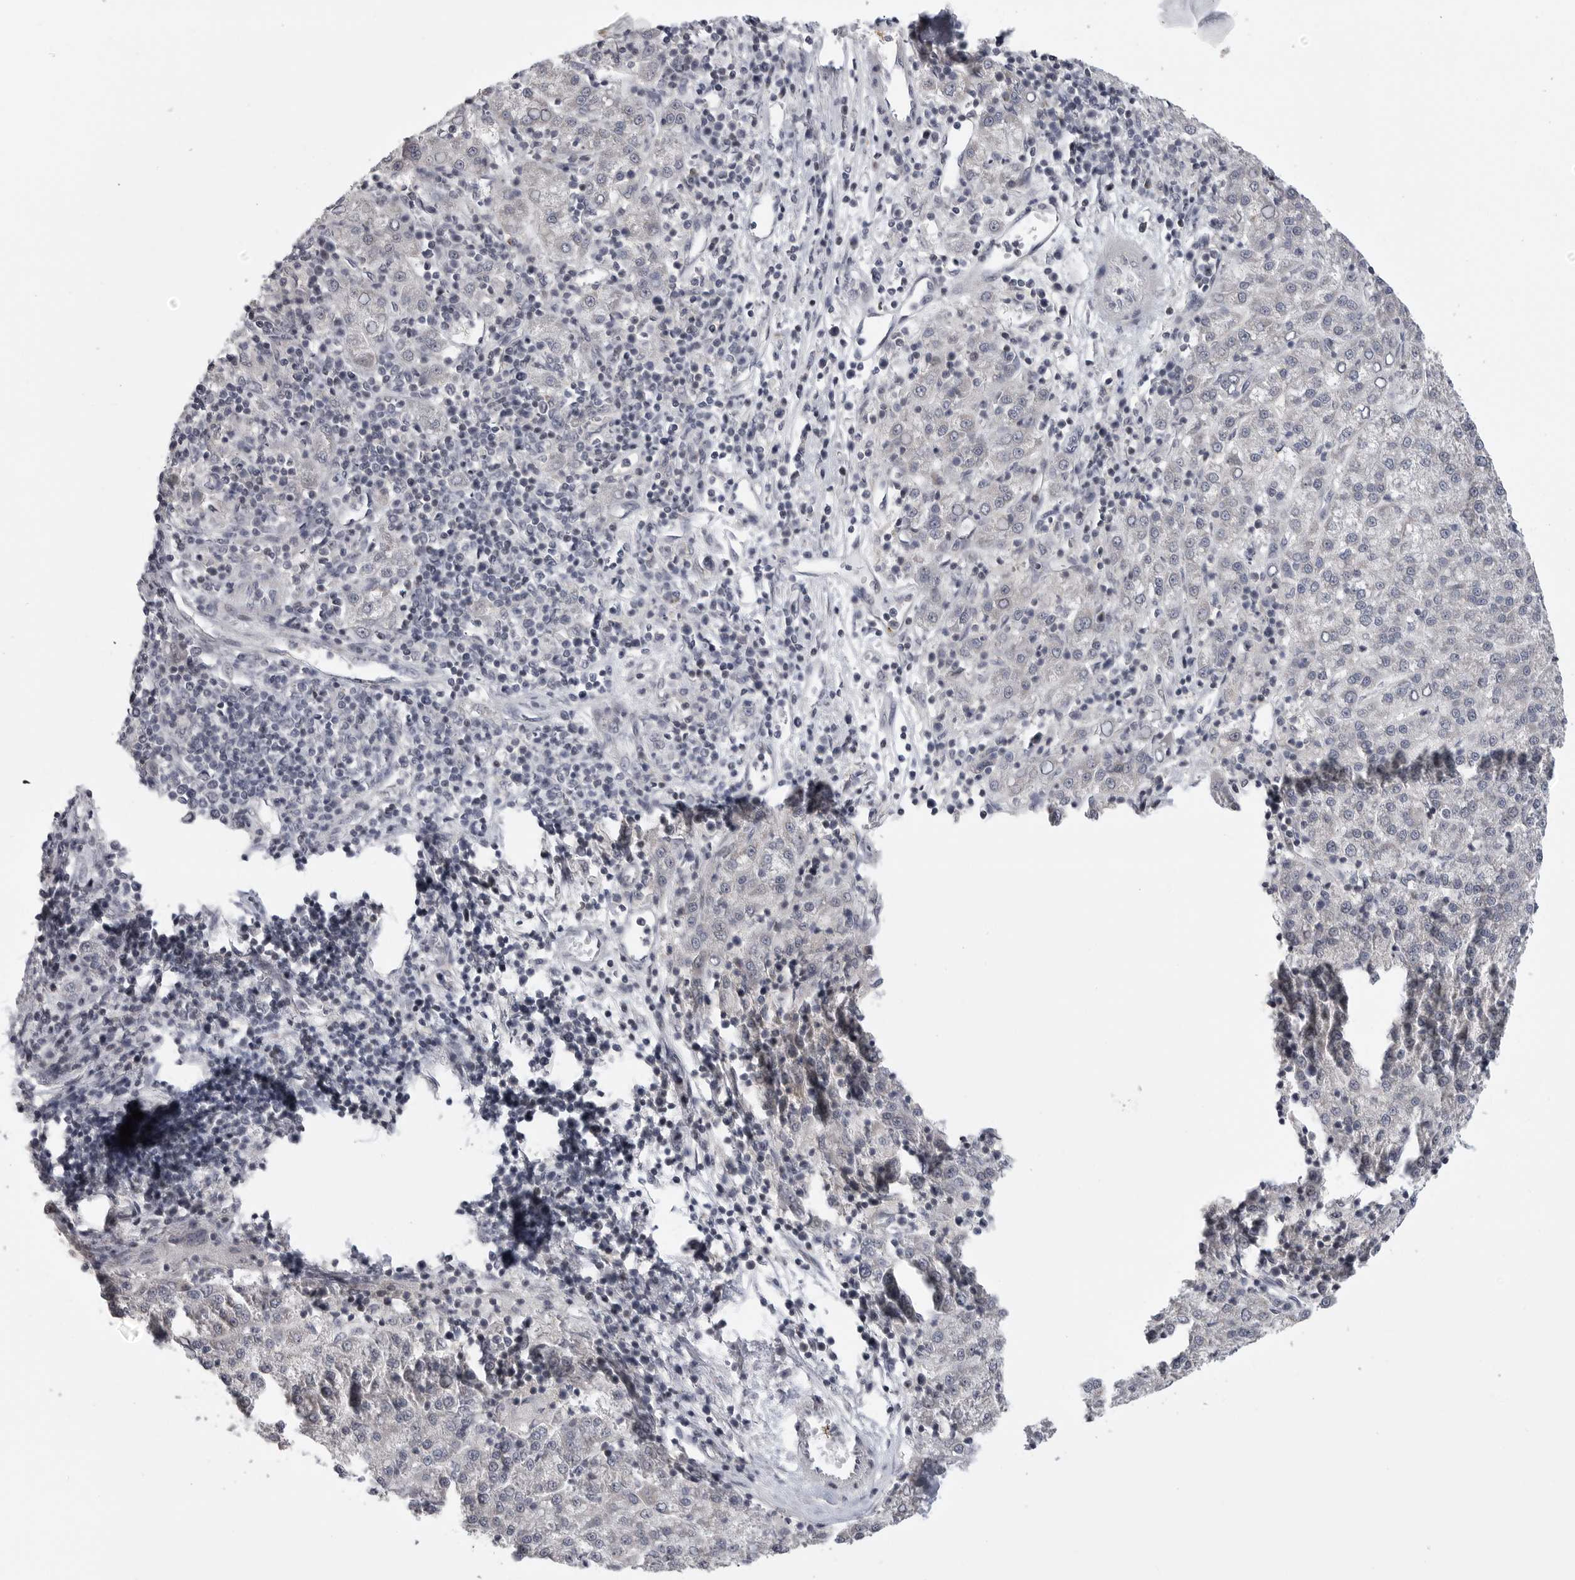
{"staining": {"intensity": "negative", "quantity": "none", "location": "none"}, "tissue": "liver cancer", "cell_type": "Tumor cells", "image_type": "cancer", "snomed": [{"axis": "morphology", "description": "Carcinoma, Hepatocellular, NOS"}, {"axis": "topography", "description": "Liver"}], "caption": "Histopathology image shows no significant protein expression in tumor cells of liver cancer.", "gene": "FBXO43", "patient": {"sex": "female", "age": 58}}